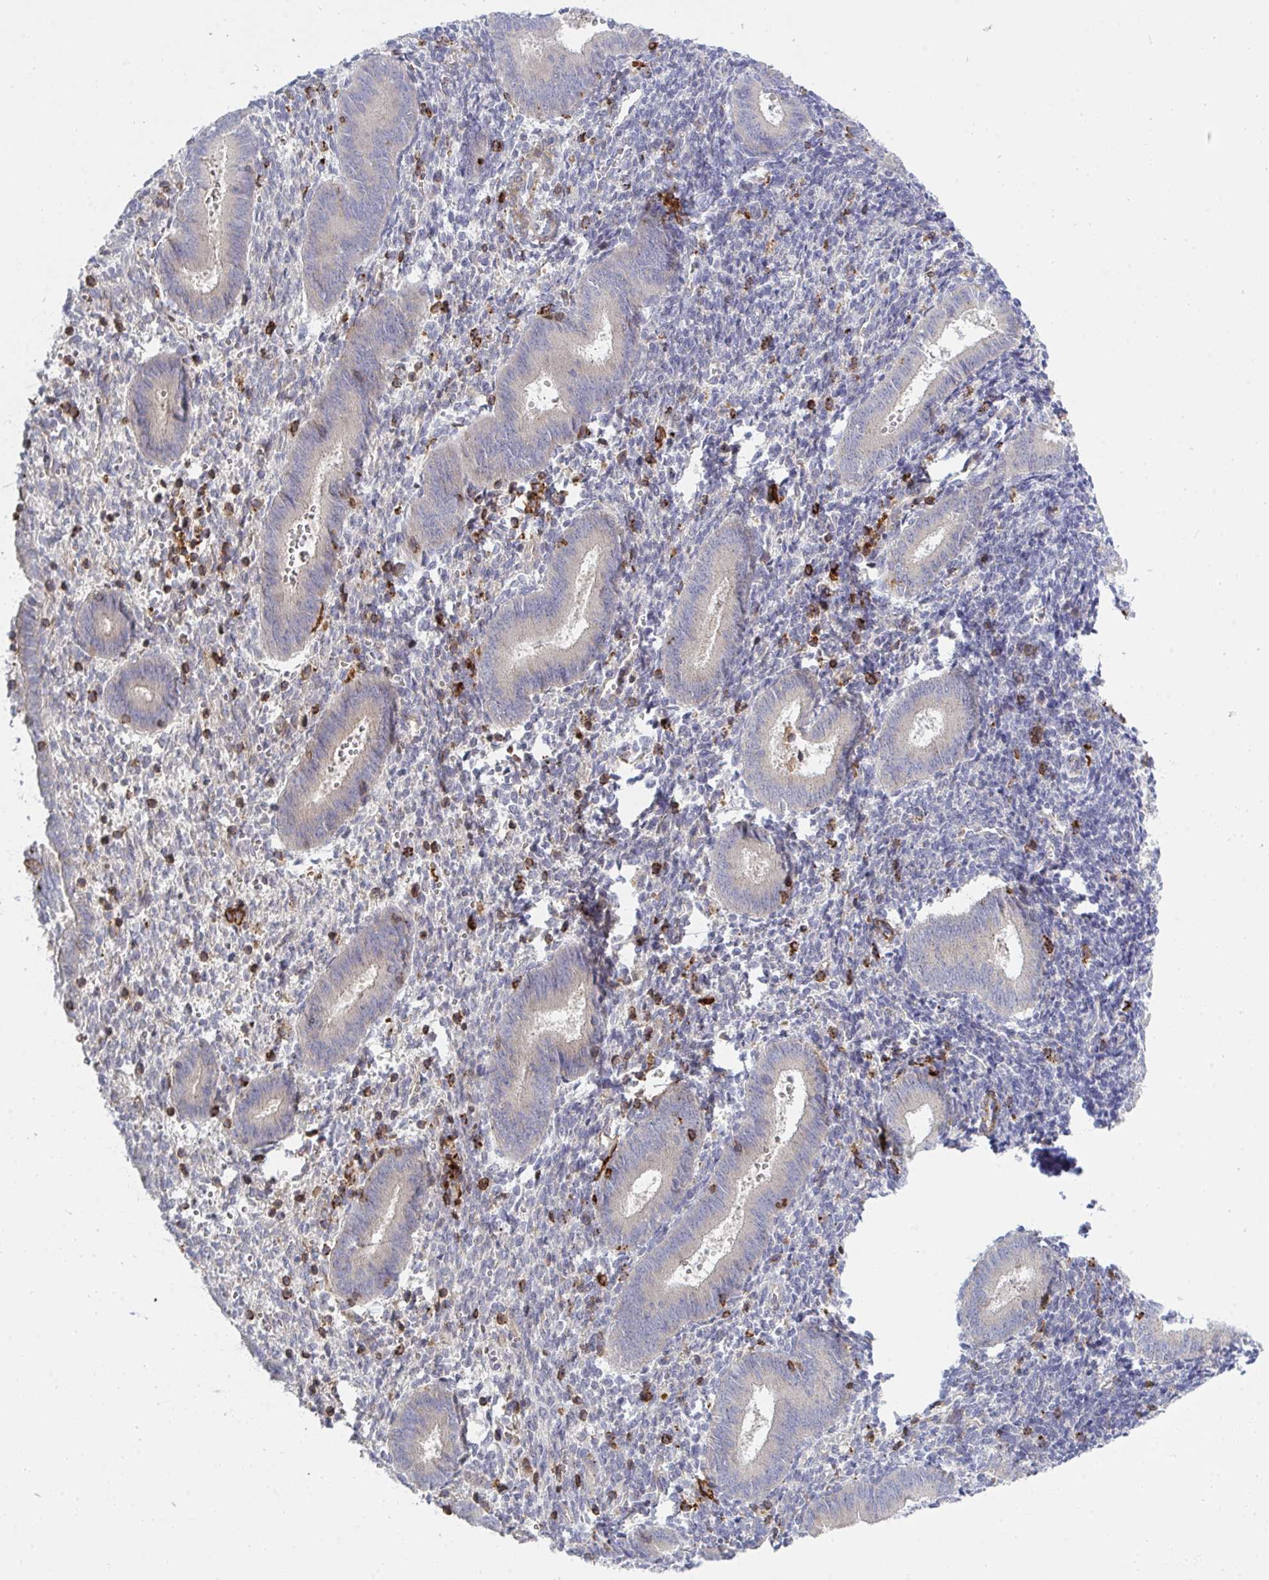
{"staining": {"intensity": "negative", "quantity": "none", "location": "none"}, "tissue": "endometrium", "cell_type": "Cells in endometrial stroma", "image_type": "normal", "snomed": [{"axis": "morphology", "description": "Normal tissue, NOS"}, {"axis": "topography", "description": "Endometrium"}], "caption": "Human endometrium stained for a protein using immunohistochemistry (IHC) displays no staining in cells in endometrial stroma.", "gene": "FRMD3", "patient": {"sex": "female", "age": 25}}